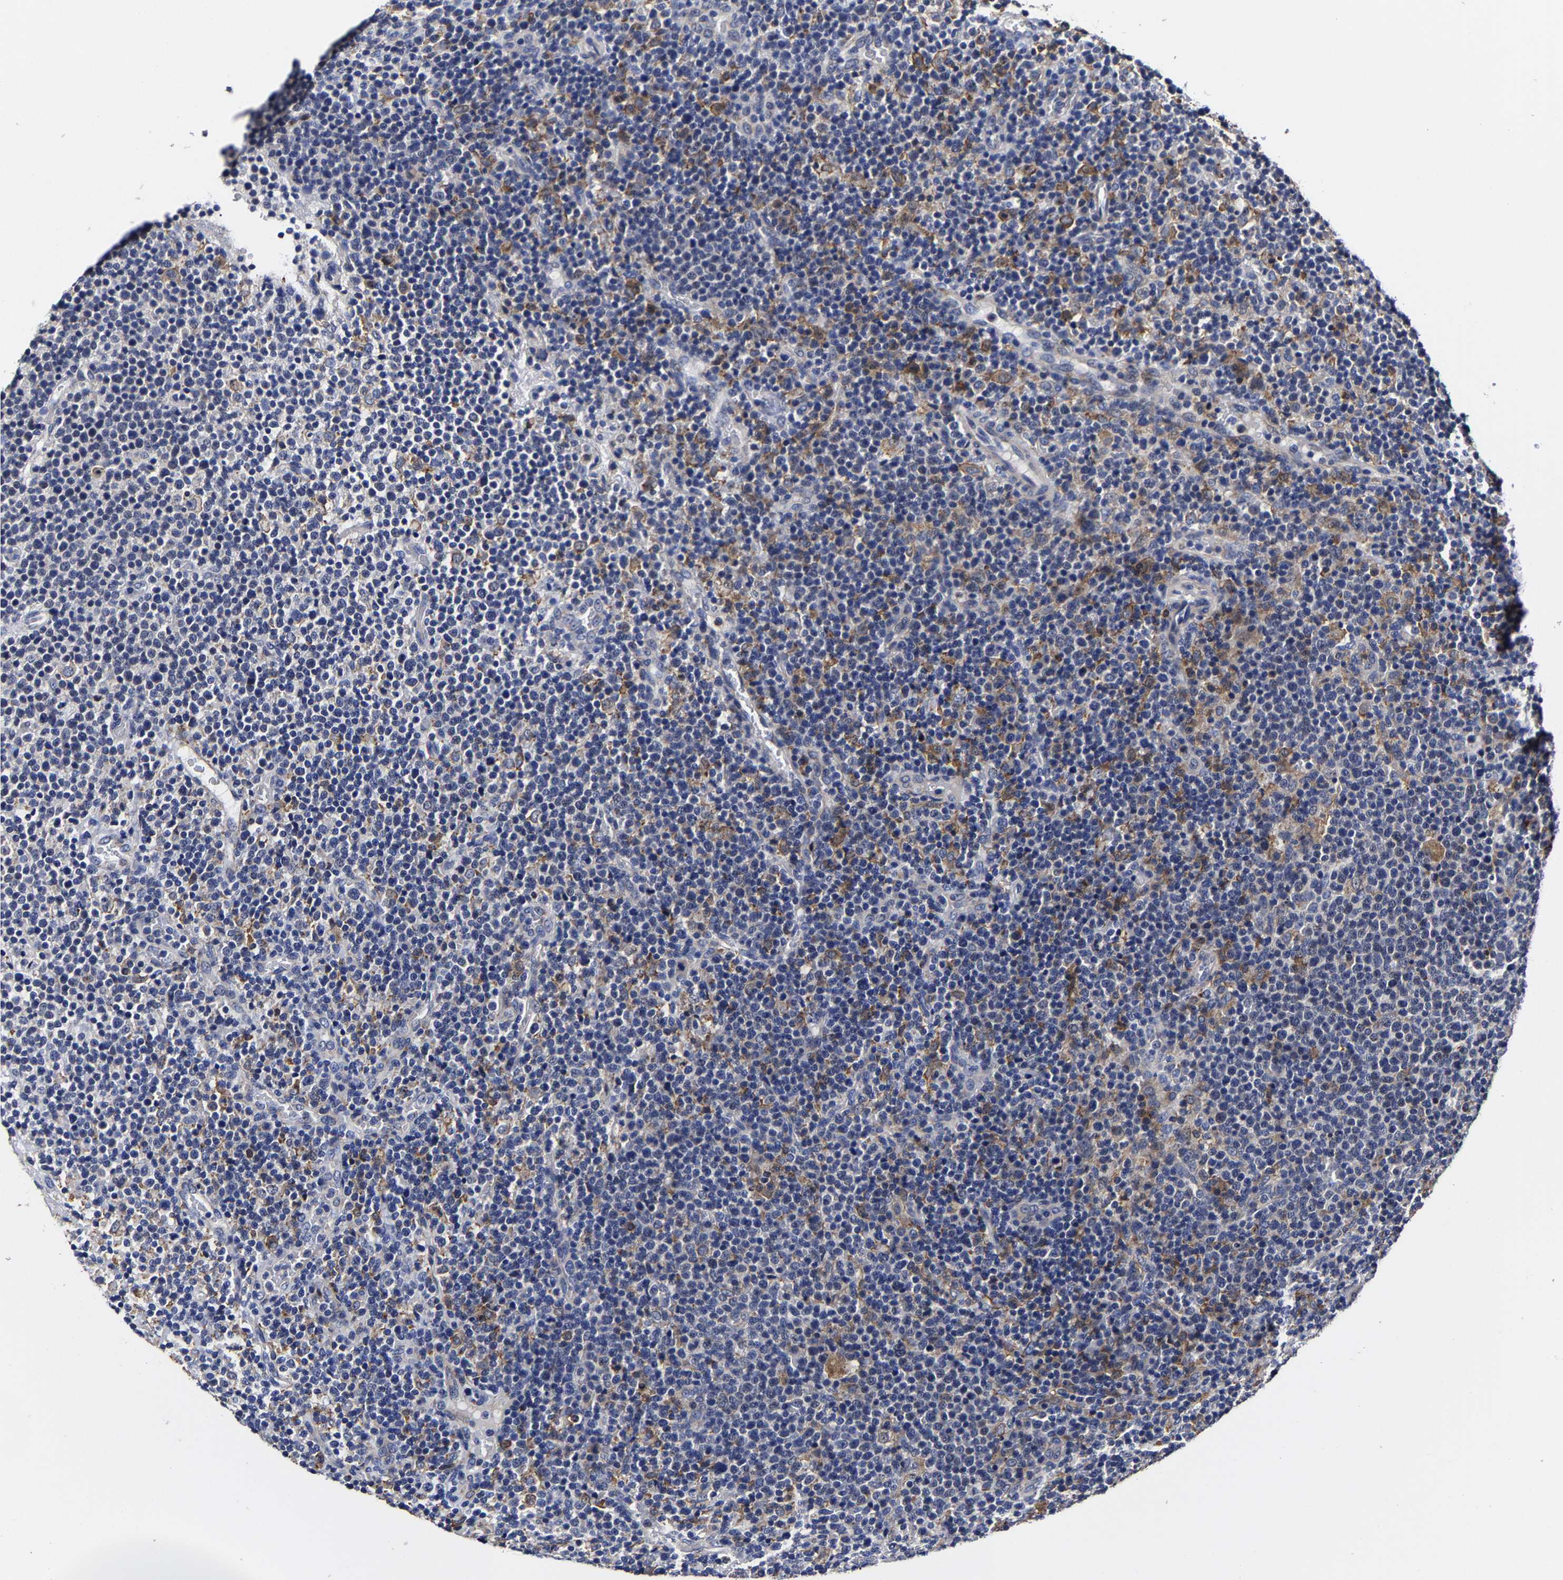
{"staining": {"intensity": "negative", "quantity": "none", "location": "none"}, "tissue": "lymphoma", "cell_type": "Tumor cells", "image_type": "cancer", "snomed": [{"axis": "morphology", "description": "Malignant lymphoma, non-Hodgkin's type, High grade"}, {"axis": "topography", "description": "Lymph node"}], "caption": "Immunohistochemical staining of human malignant lymphoma, non-Hodgkin's type (high-grade) displays no significant expression in tumor cells.", "gene": "AASS", "patient": {"sex": "male", "age": 61}}